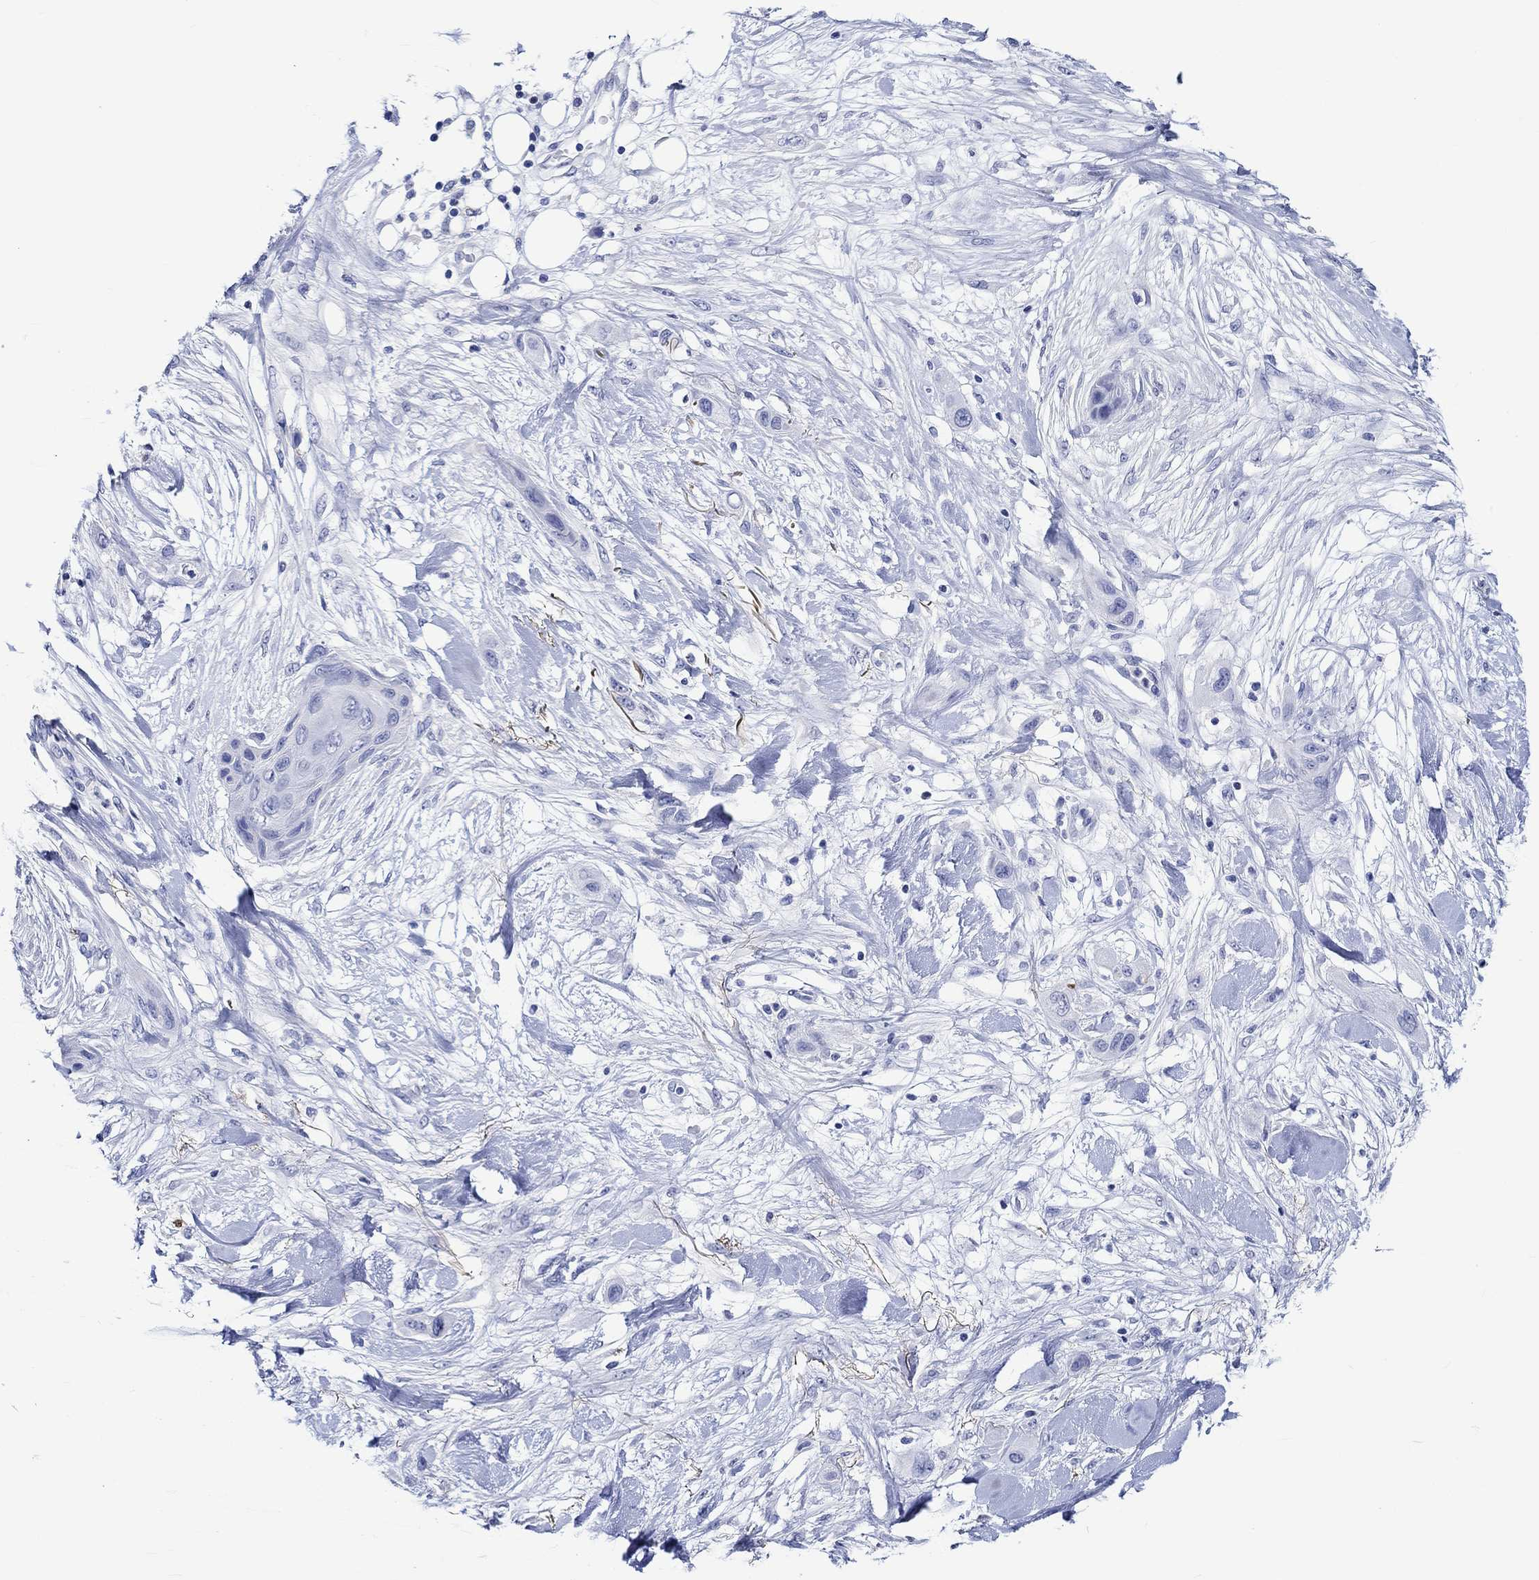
{"staining": {"intensity": "negative", "quantity": "none", "location": "none"}, "tissue": "skin cancer", "cell_type": "Tumor cells", "image_type": "cancer", "snomed": [{"axis": "morphology", "description": "Squamous cell carcinoma, NOS"}, {"axis": "topography", "description": "Skin"}], "caption": "This photomicrograph is of squamous cell carcinoma (skin) stained with immunohistochemistry (IHC) to label a protein in brown with the nuclei are counter-stained blue. There is no expression in tumor cells.", "gene": "KLHL35", "patient": {"sex": "male", "age": 79}}